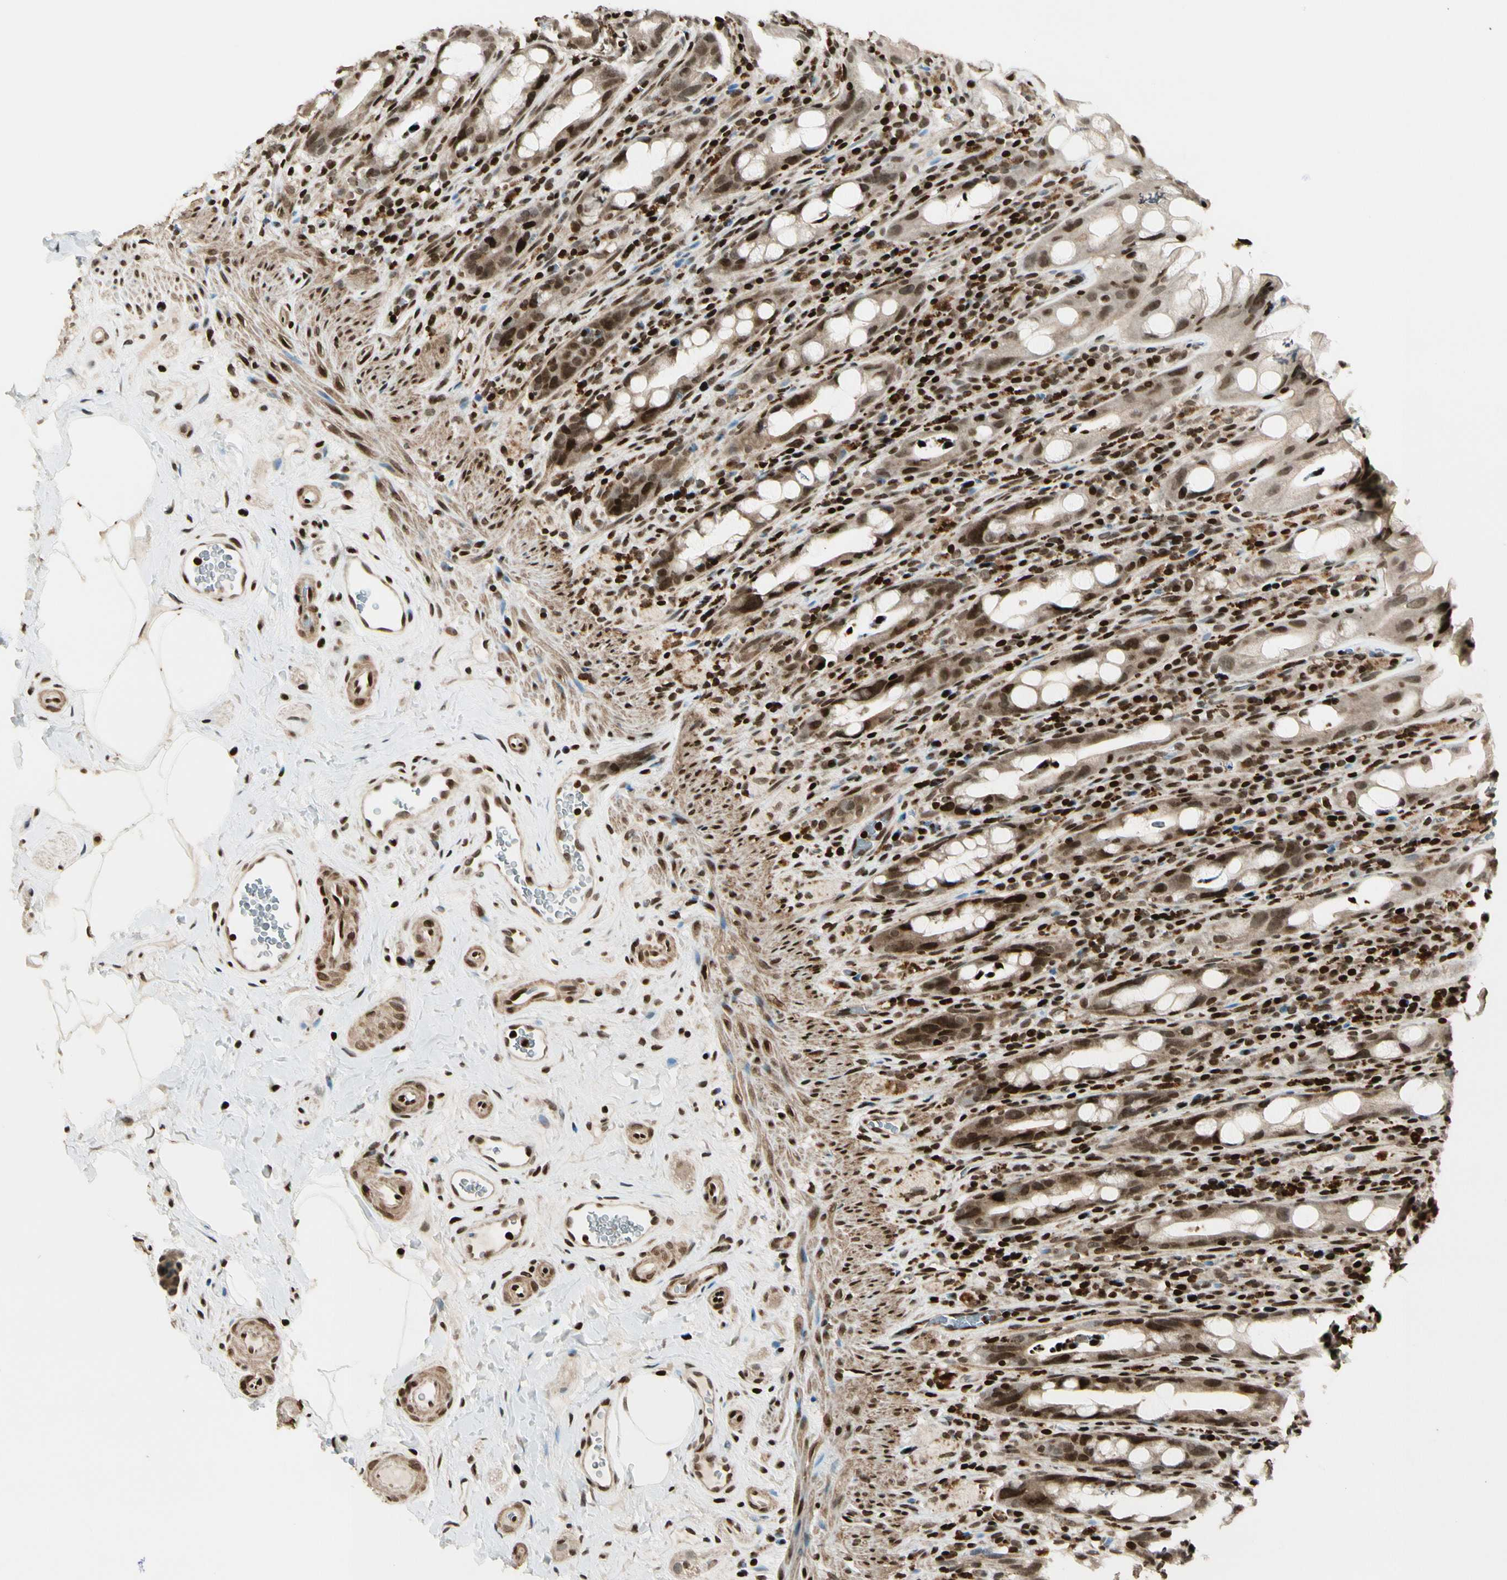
{"staining": {"intensity": "strong", "quantity": ">75%", "location": "nuclear"}, "tissue": "rectum", "cell_type": "Glandular cells", "image_type": "normal", "snomed": [{"axis": "morphology", "description": "Normal tissue, NOS"}, {"axis": "topography", "description": "Rectum"}], "caption": "Immunohistochemistry photomicrograph of unremarkable human rectum stained for a protein (brown), which demonstrates high levels of strong nuclear staining in about >75% of glandular cells.", "gene": "TSHZ3", "patient": {"sex": "male", "age": 44}}